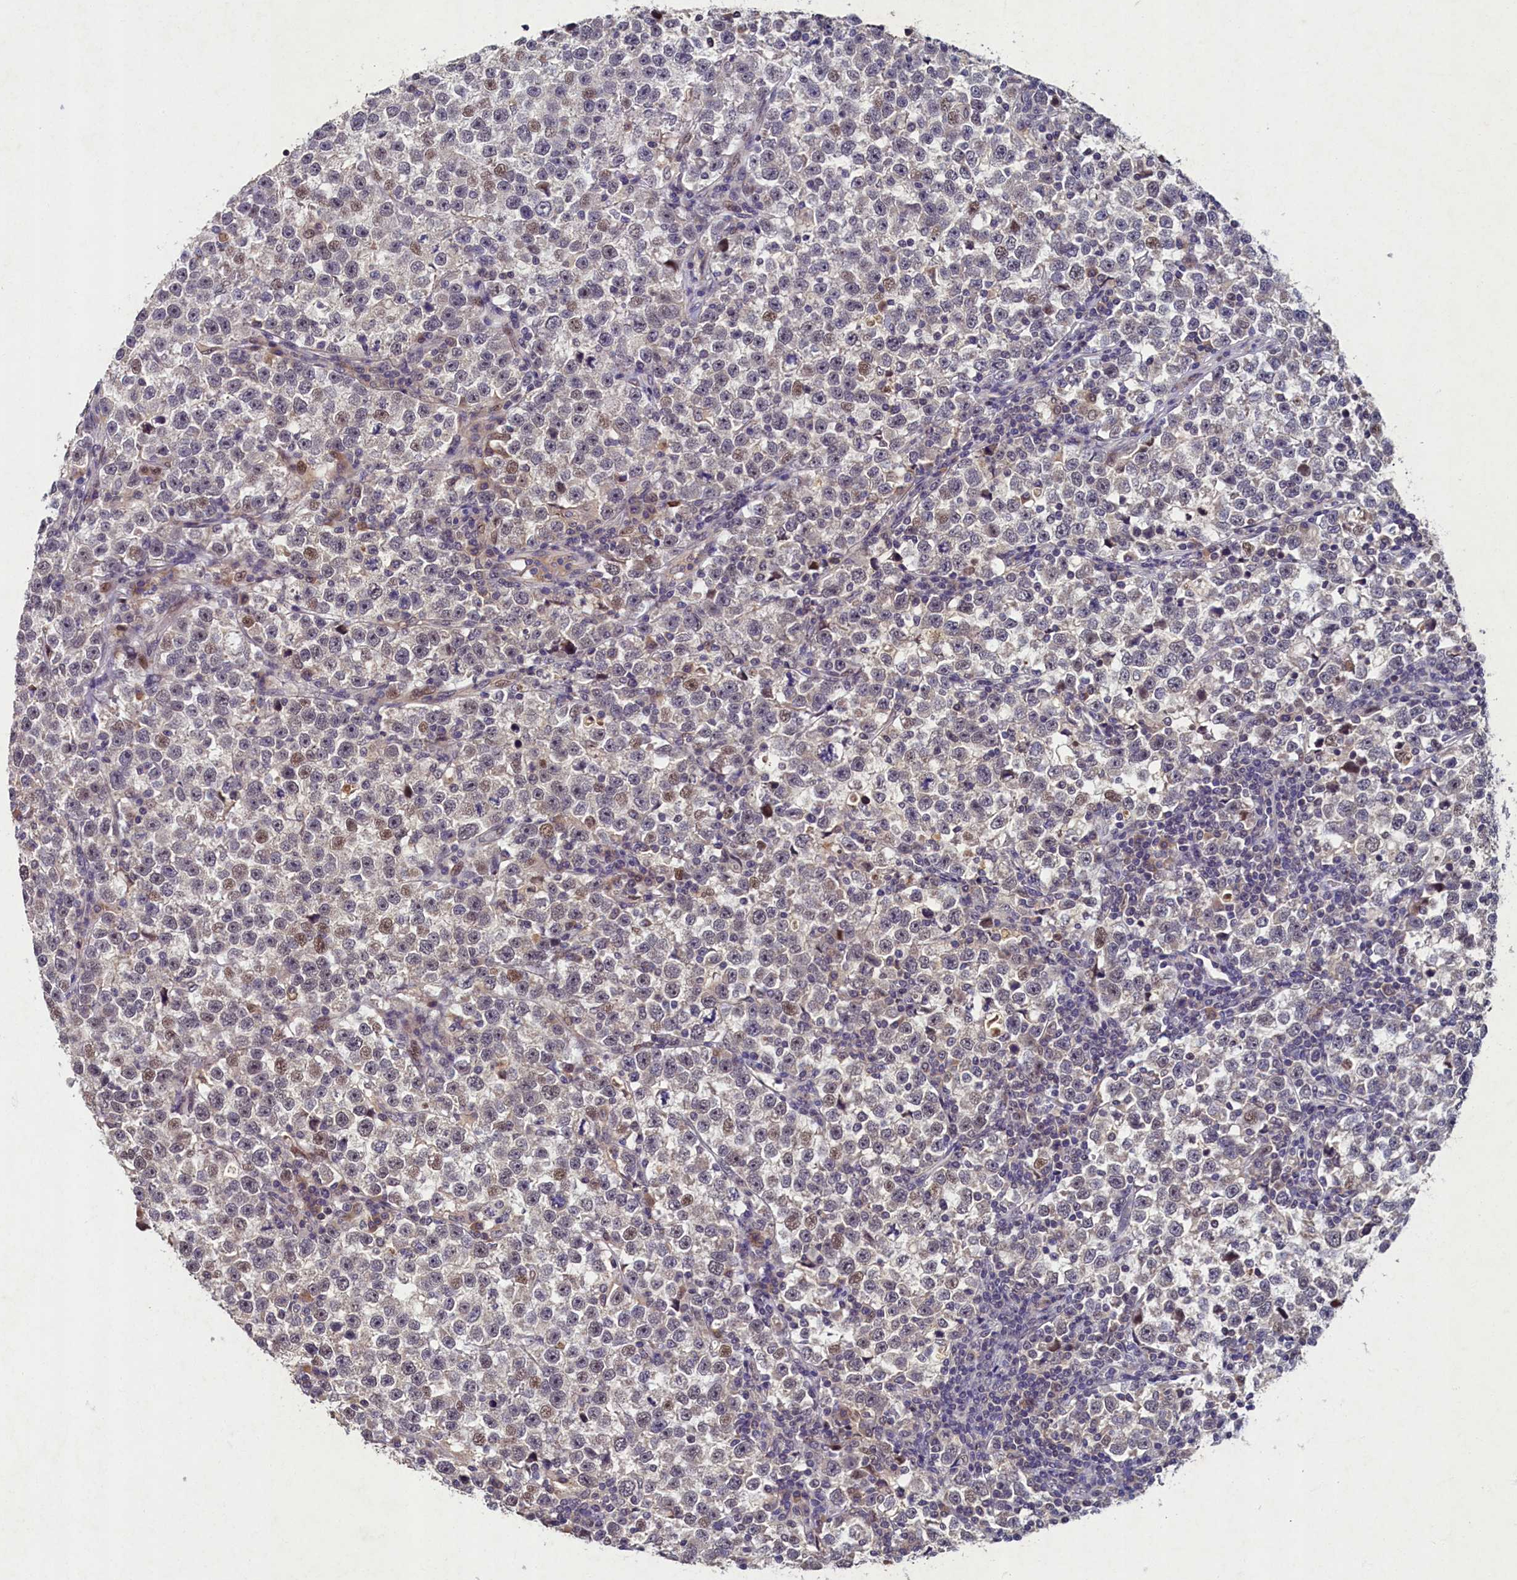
{"staining": {"intensity": "weak", "quantity": "25%-75%", "location": "cytoplasmic/membranous"}, "tissue": "testis cancer", "cell_type": "Tumor cells", "image_type": "cancer", "snomed": [{"axis": "morphology", "description": "Normal tissue, NOS"}, {"axis": "morphology", "description": "Seminoma, NOS"}, {"axis": "topography", "description": "Testis"}], "caption": "Testis seminoma tissue reveals weak cytoplasmic/membranous staining in about 25%-75% of tumor cells, visualized by immunohistochemistry.", "gene": "LATS2", "patient": {"sex": "male", "age": 43}}